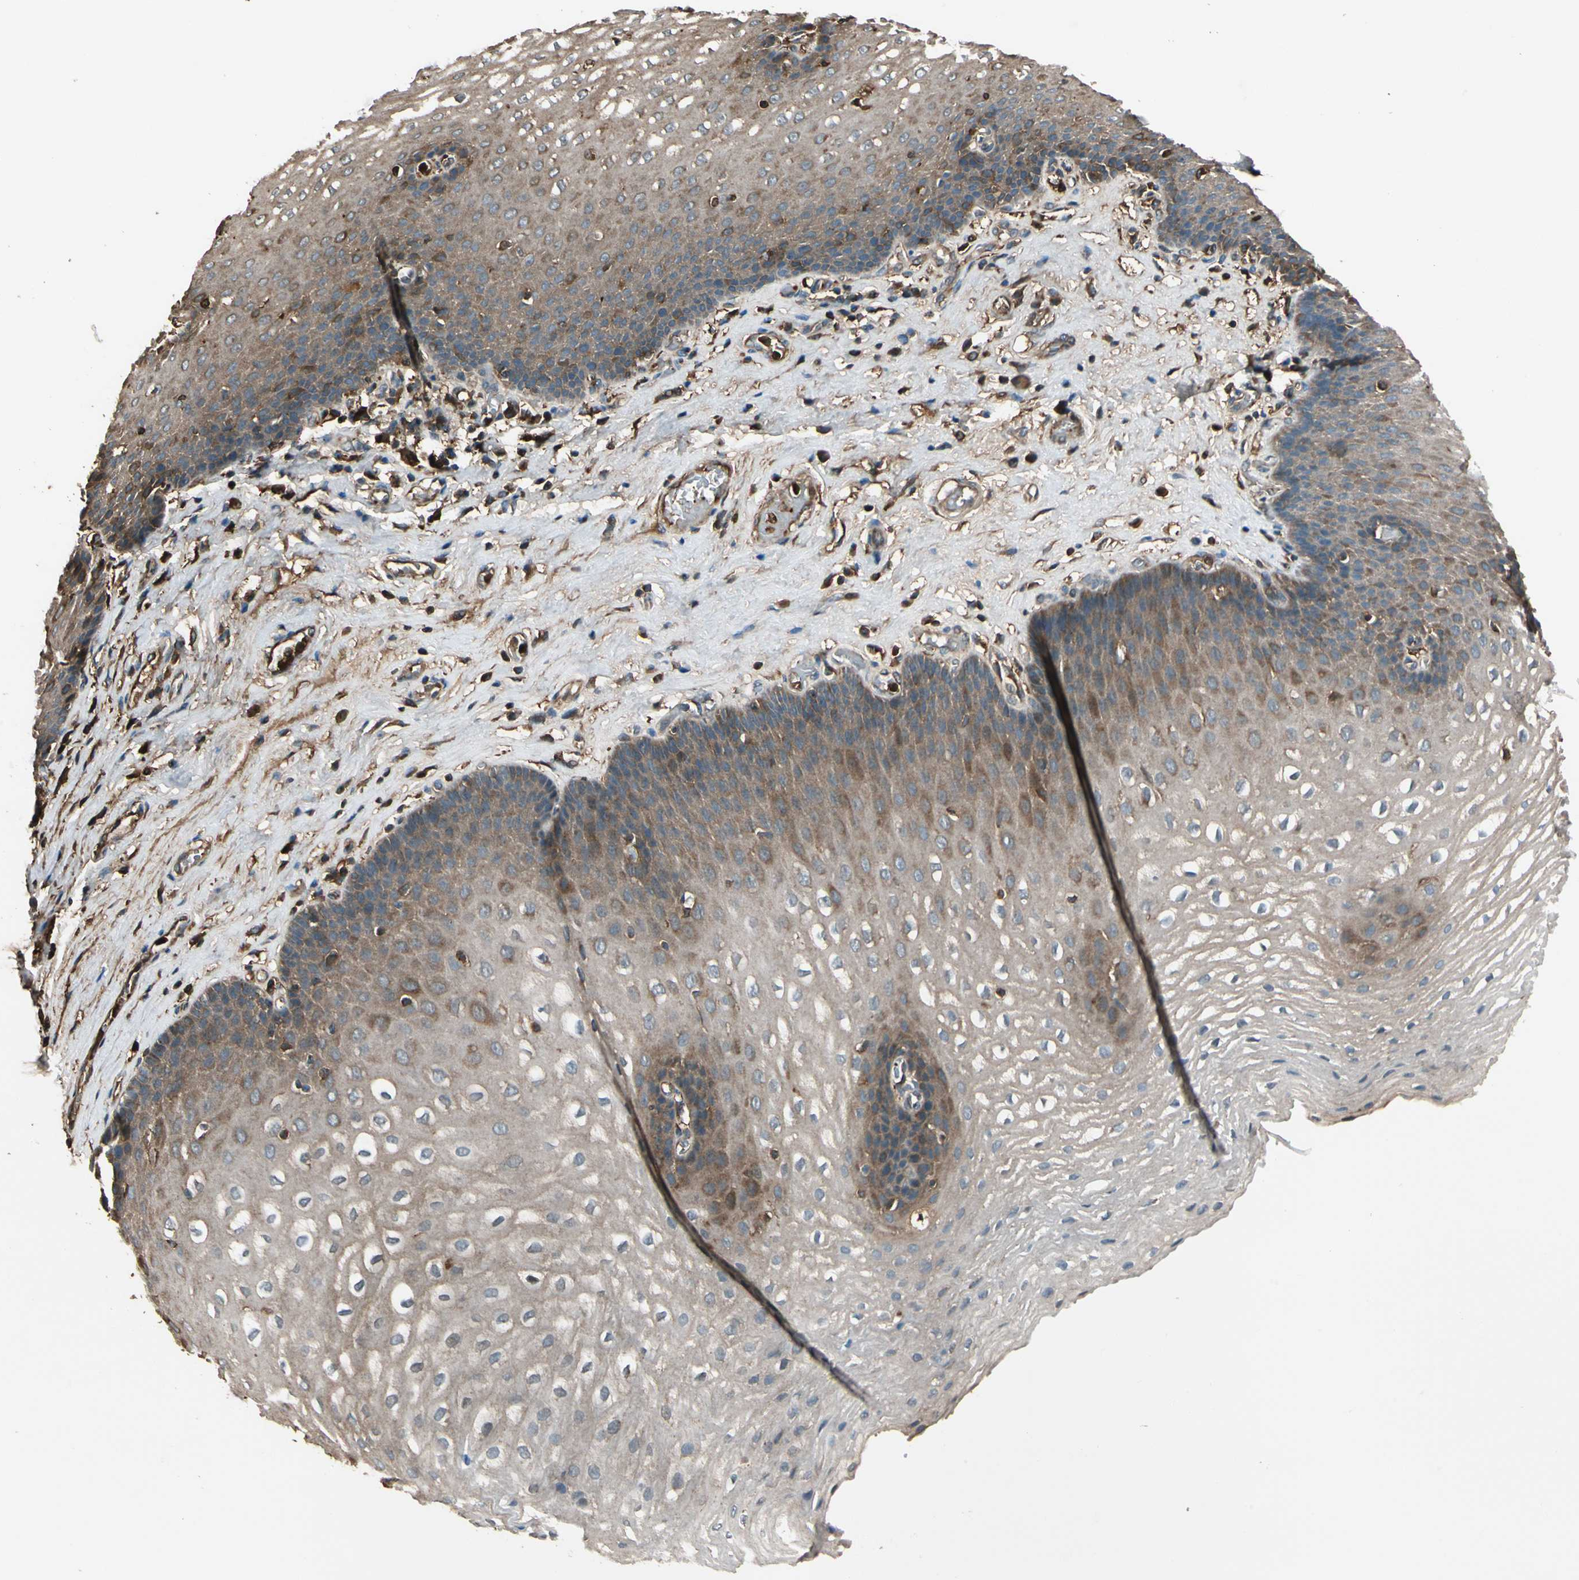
{"staining": {"intensity": "moderate", "quantity": "25%-75%", "location": "cytoplasmic/membranous"}, "tissue": "esophagus", "cell_type": "Squamous epithelial cells", "image_type": "normal", "snomed": [{"axis": "morphology", "description": "Normal tissue, NOS"}, {"axis": "topography", "description": "Esophagus"}], "caption": "Human esophagus stained with a brown dye demonstrates moderate cytoplasmic/membranous positive expression in about 25%-75% of squamous epithelial cells.", "gene": "STX11", "patient": {"sex": "male", "age": 48}}